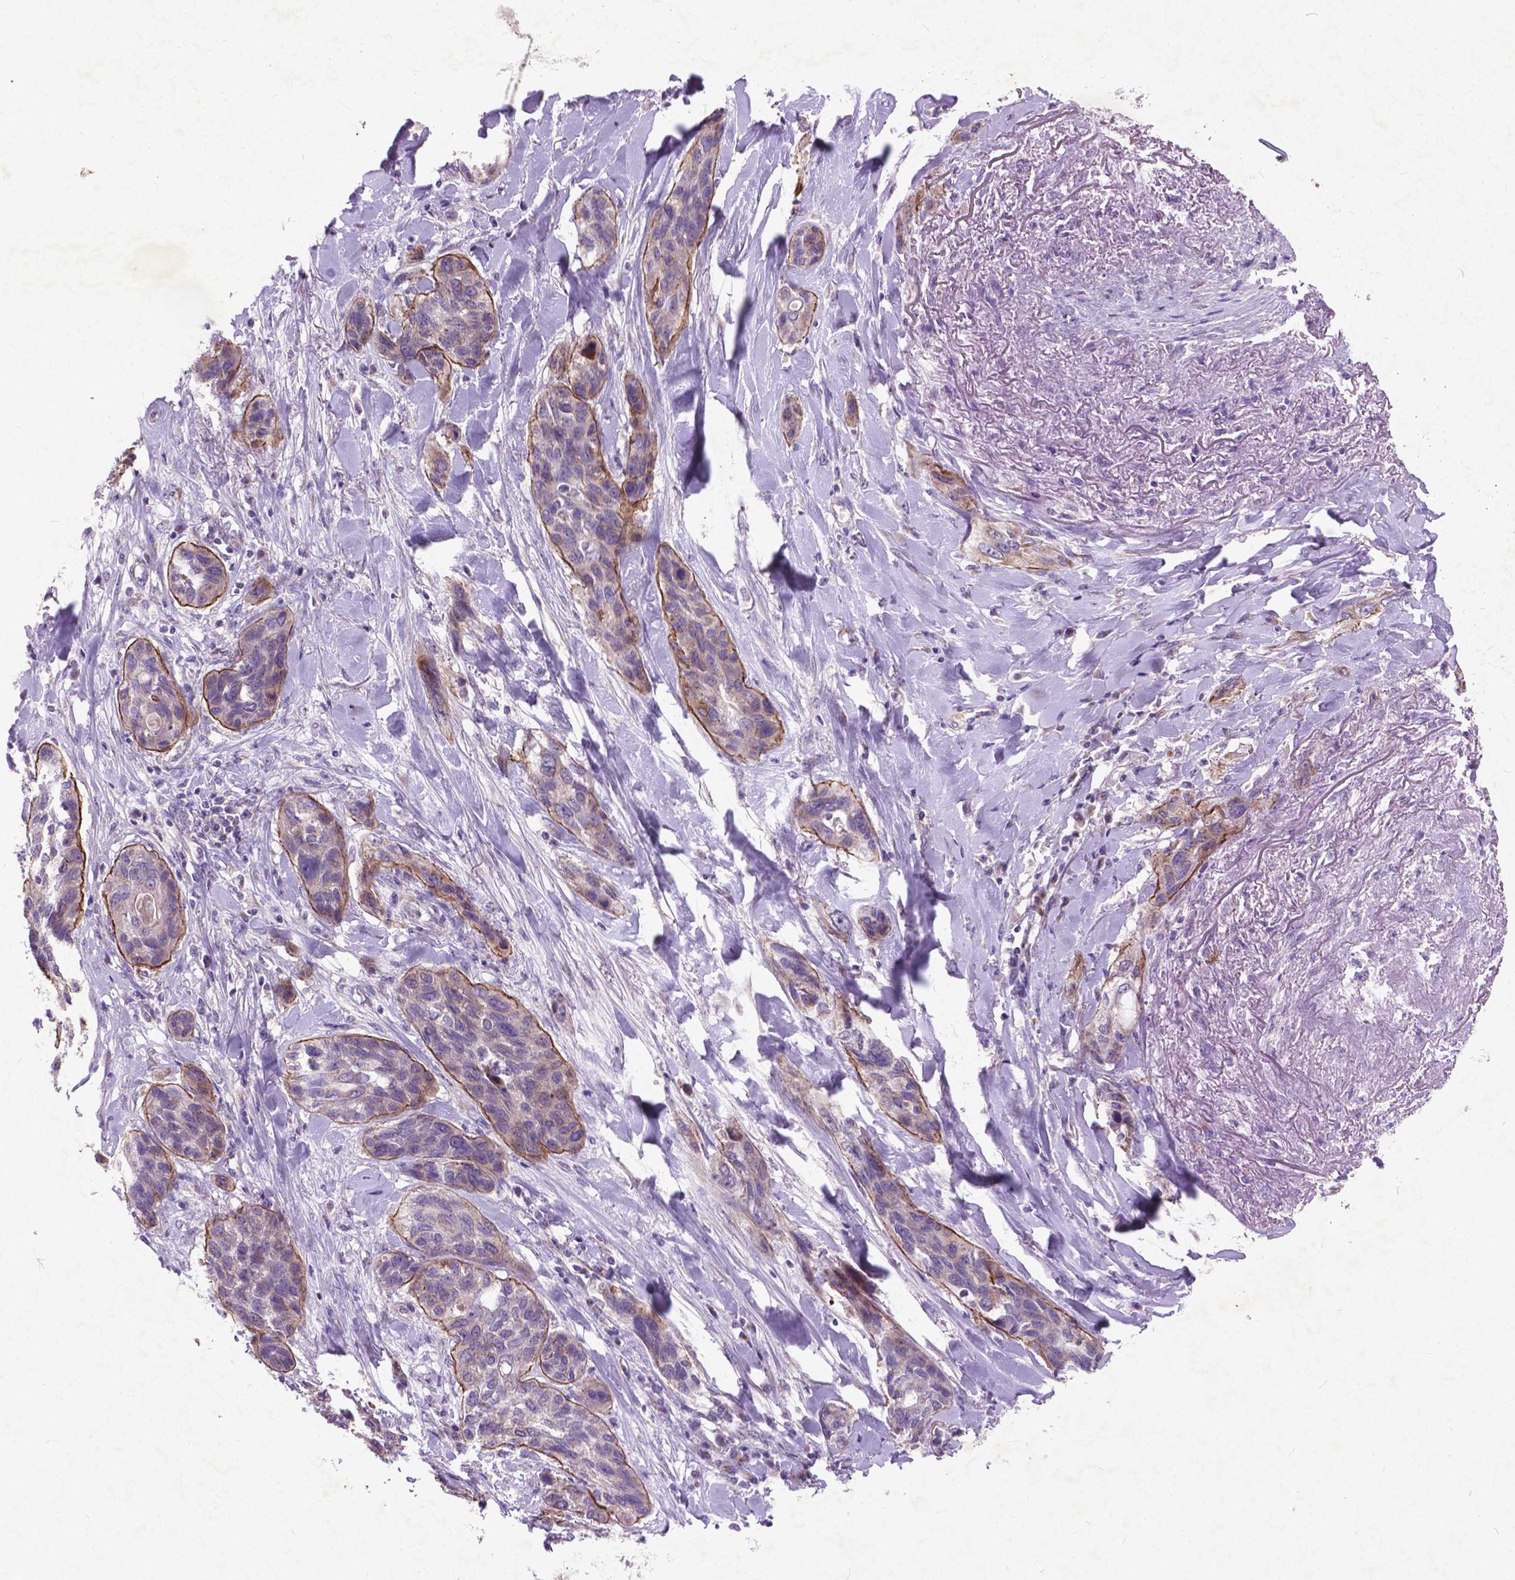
{"staining": {"intensity": "weak", "quantity": ">75%", "location": "cytoplasmic/membranous"}, "tissue": "lung cancer", "cell_type": "Tumor cells", "image_type": "cancer", "snomed": [{"axis": "morphology", "description": "Squamous cell carcinoma, NOS"}, {"axis": "topography", "description": "Lung"}], "caption": "IHC histopathology image of neoplastic tissue: lung squamous cell carcinoma stained using IHC displays low levels of weak protein expression localized specifically in the cytoplasmic/membranous of tumor cells, appearing as a cytoplasmic/membranous brown color.", "gene": "ATG4D", "patient": {"sex": "female", "age": 70}}